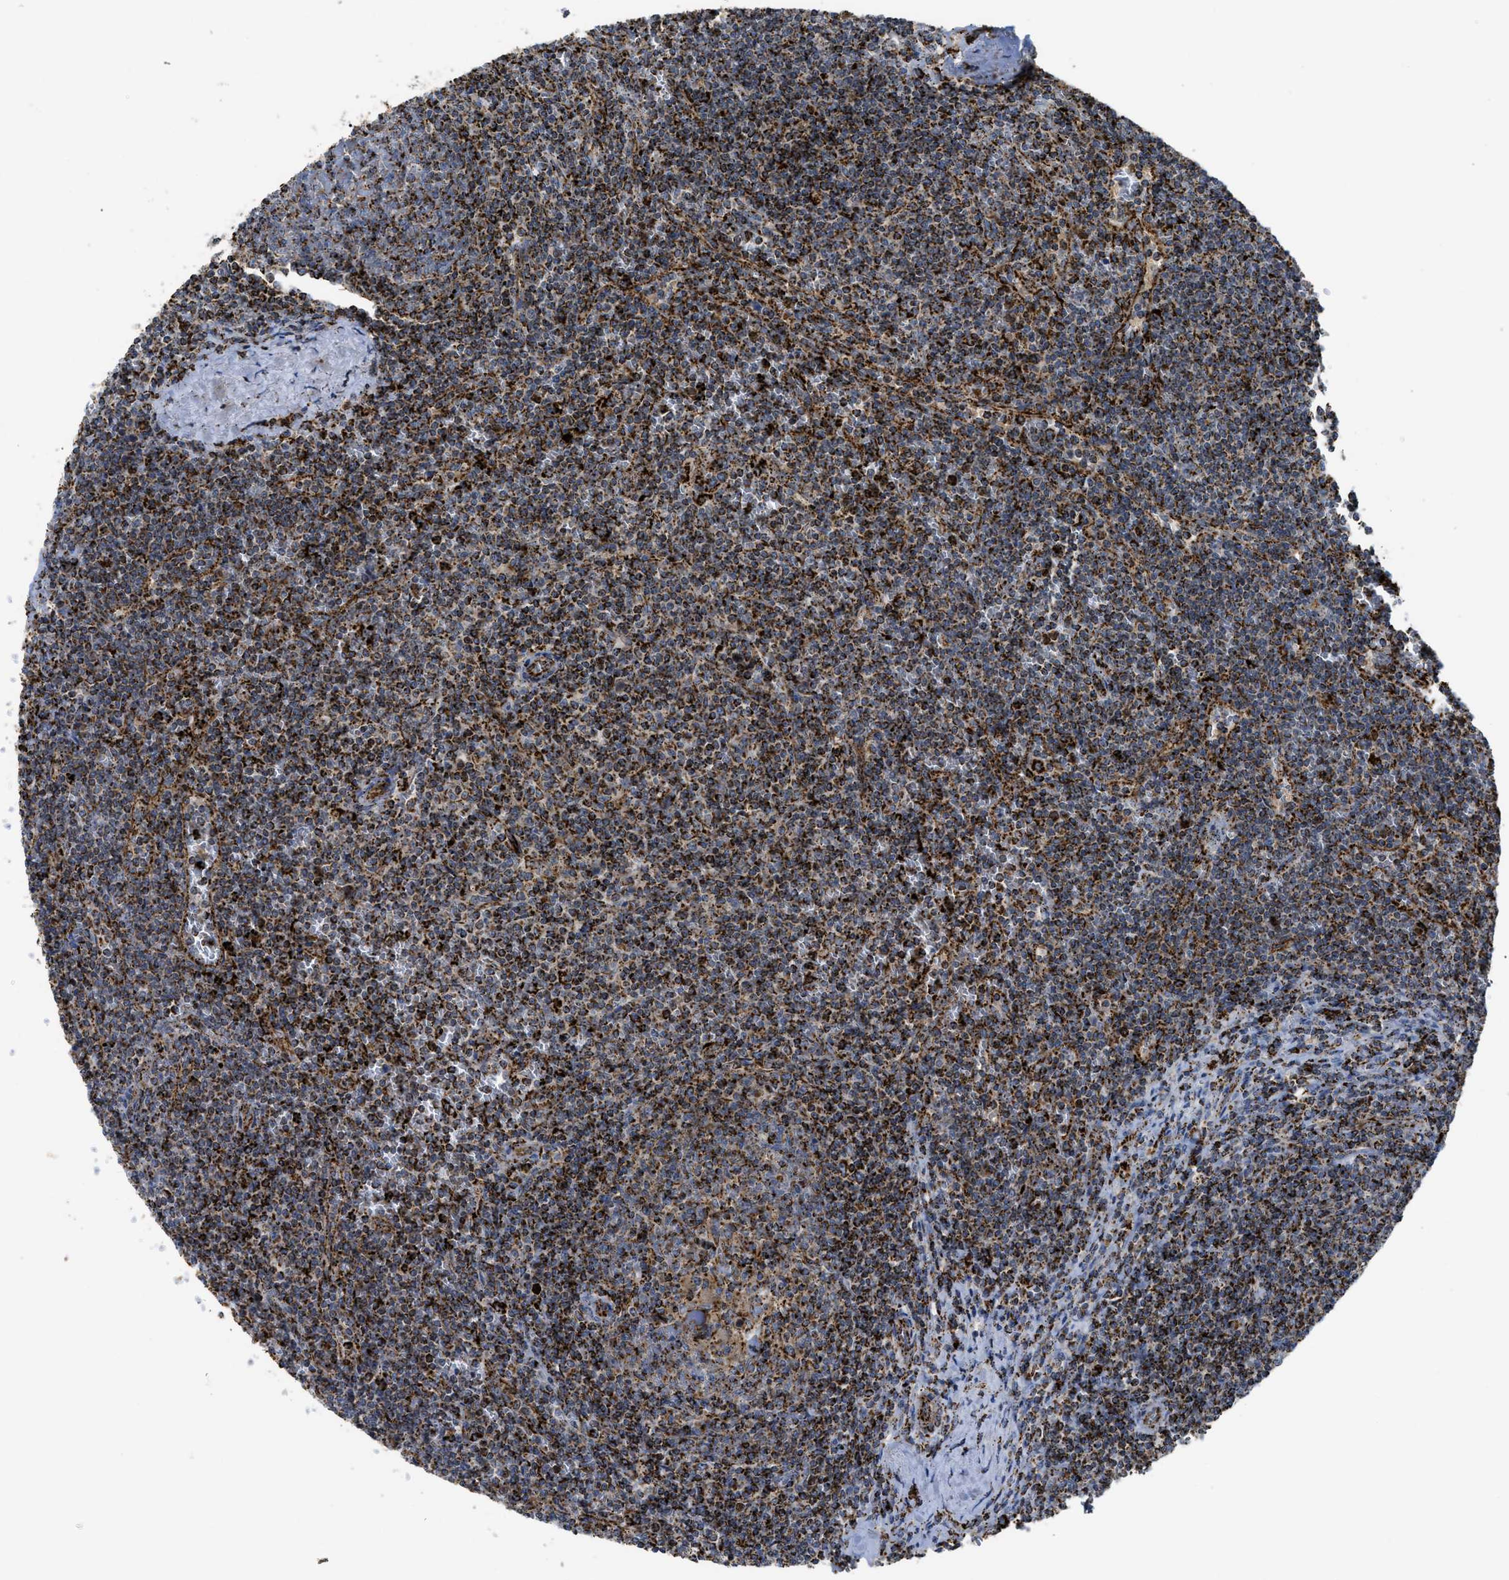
{"staining": {"intensity": "strong", "quantity": ">75%", "location": "cytoplasmic/membranous"}, "tissue": "lymphoma", "cell_type": "Tumor cells", "image_type": "cancer", "snomed": [{"axis": "morphology", "description": "Malignant lymphoma, non-Hodgkin's type, Low grade"}, {"axis": "topography", "description": "Spleen"}], "caption": "Immunohistochemical staining of lymphoma reveals high levels of strong cytoplasmic/membranous protein positivity in about >75% of tumor cells.", "gene": "SQOR", "patient": {"sex": "female", "age": 50}}